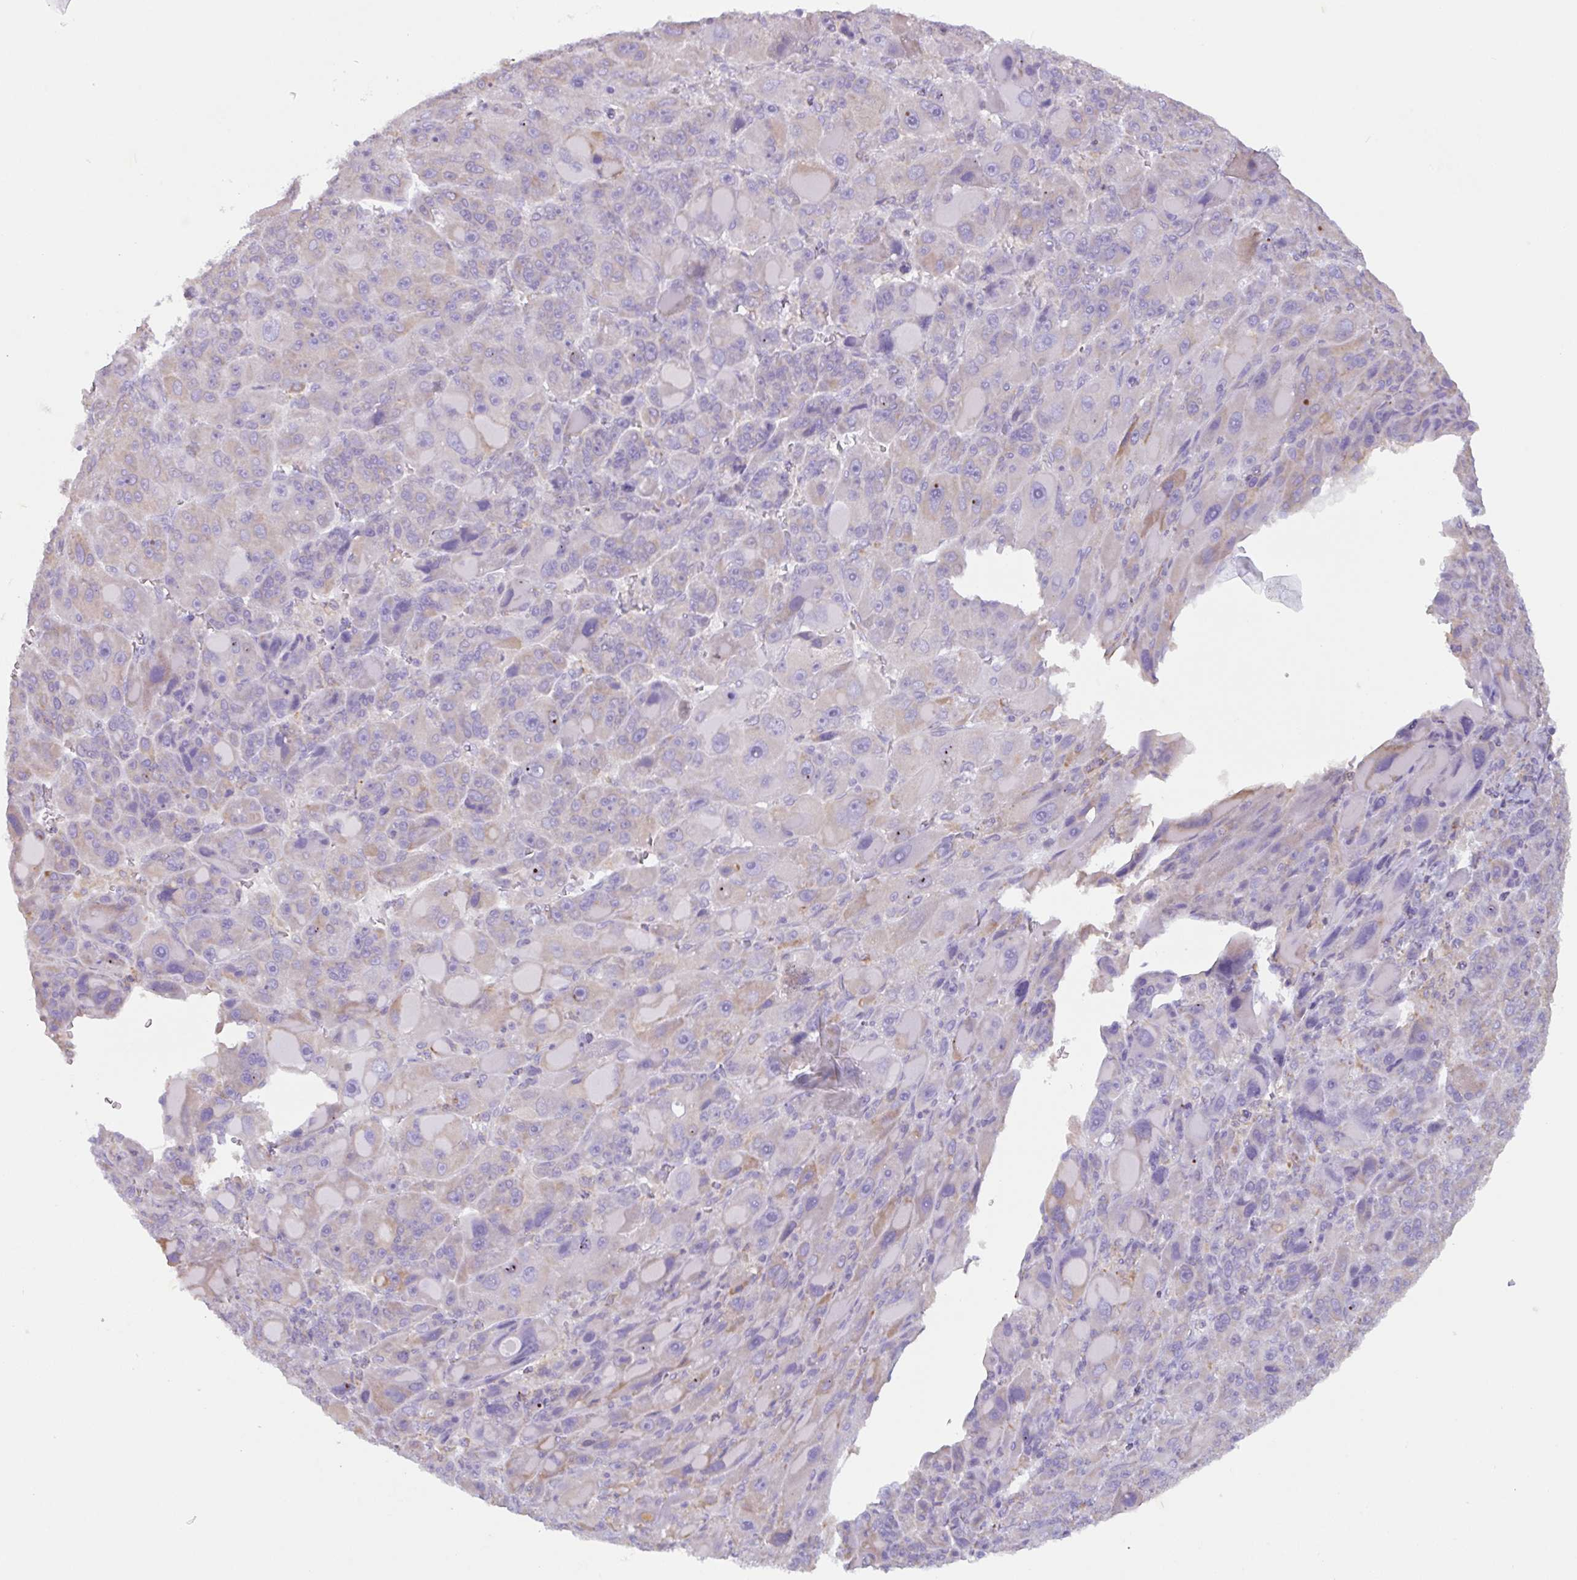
{"staining": {"intensity": "negative", "quantity": "none", "location": "none"}, "tissue": "liver cancer", "cell_type": "Tumor cells", "image_type": "cancer", "snomed": [{"axis": "morphology", "description": "Carcinoma, Hepatocellular, NOS"}, {"axis": "topography", "description": "Liver"}], "caption": "A photomicrograph of liver hepatocellular carcinoma stained for a protein demonstrates no brown staining in tumor cells.", "gene": "DOK4", "patient": {"sex": "male", "age": 76}}